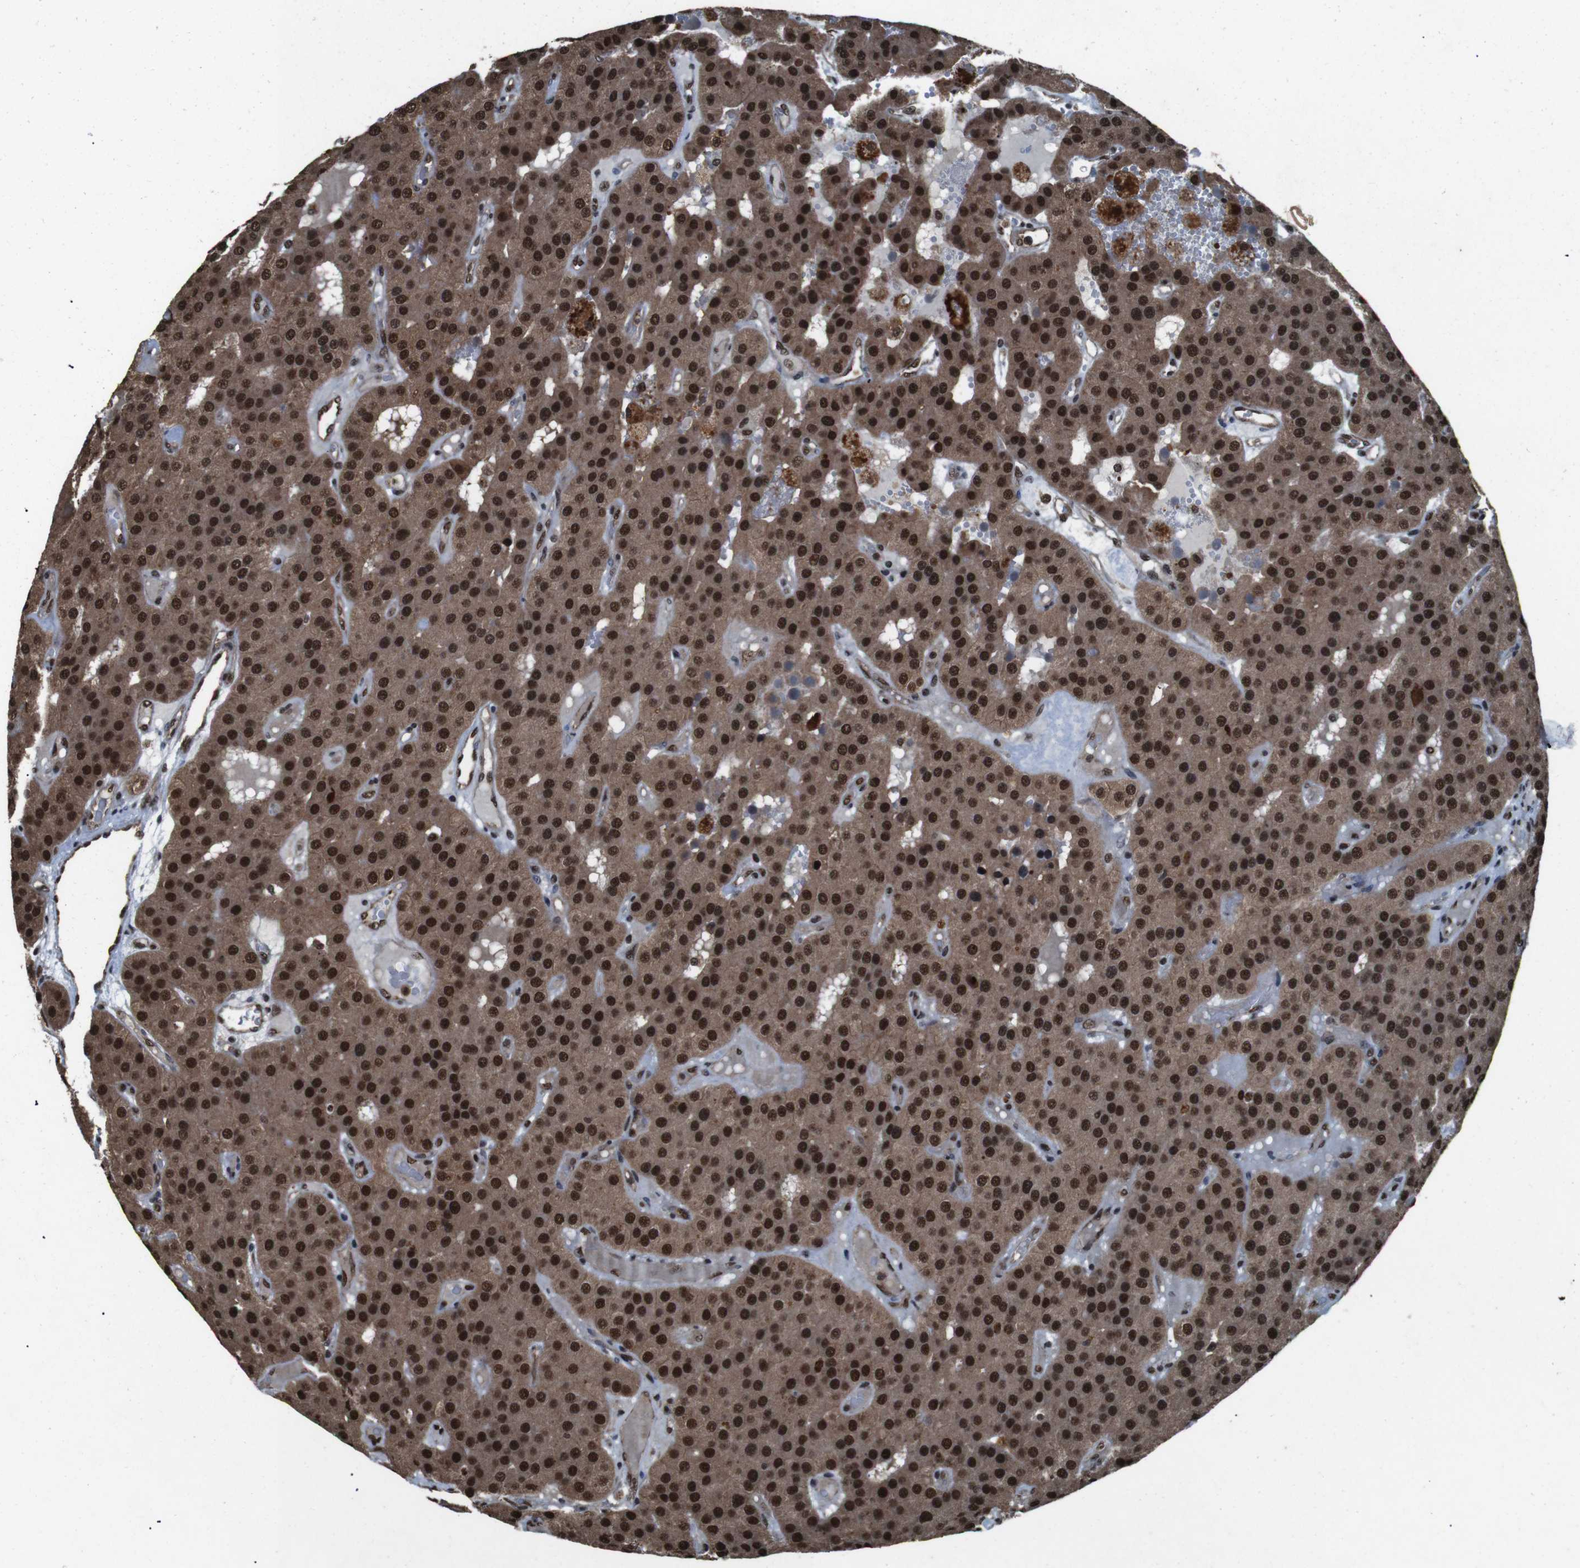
{"staining": {"intensity": "strong", "quantity": ">75%", "location": "cytoplasmic/membranous,nuclear"}, "tissue": "parathyroid gland", "cell_type": "Glandular cells", "image_type": "normal", "snomed": [{"axis": "morphology", "description": "Normal tissue, NOS"}, {"axis": "morphology", "description": "Adenoma, NOS"}, {"axis": "topography", "description": "Parathyroid gland"}], "caption": "Protein positivity by immunohistochemistry (IHC) exhibits strong cytoplasmic/membranous,nuclear positivity in about >75% of glandular cells in benign parathyroid gland. The staining was performed using DAB, with brown indicating positive protein expression. Nuclei are stained blue with hematoxylin.", "gene": "NR4A2", "patient": {"sex": "female", "age": 86}}